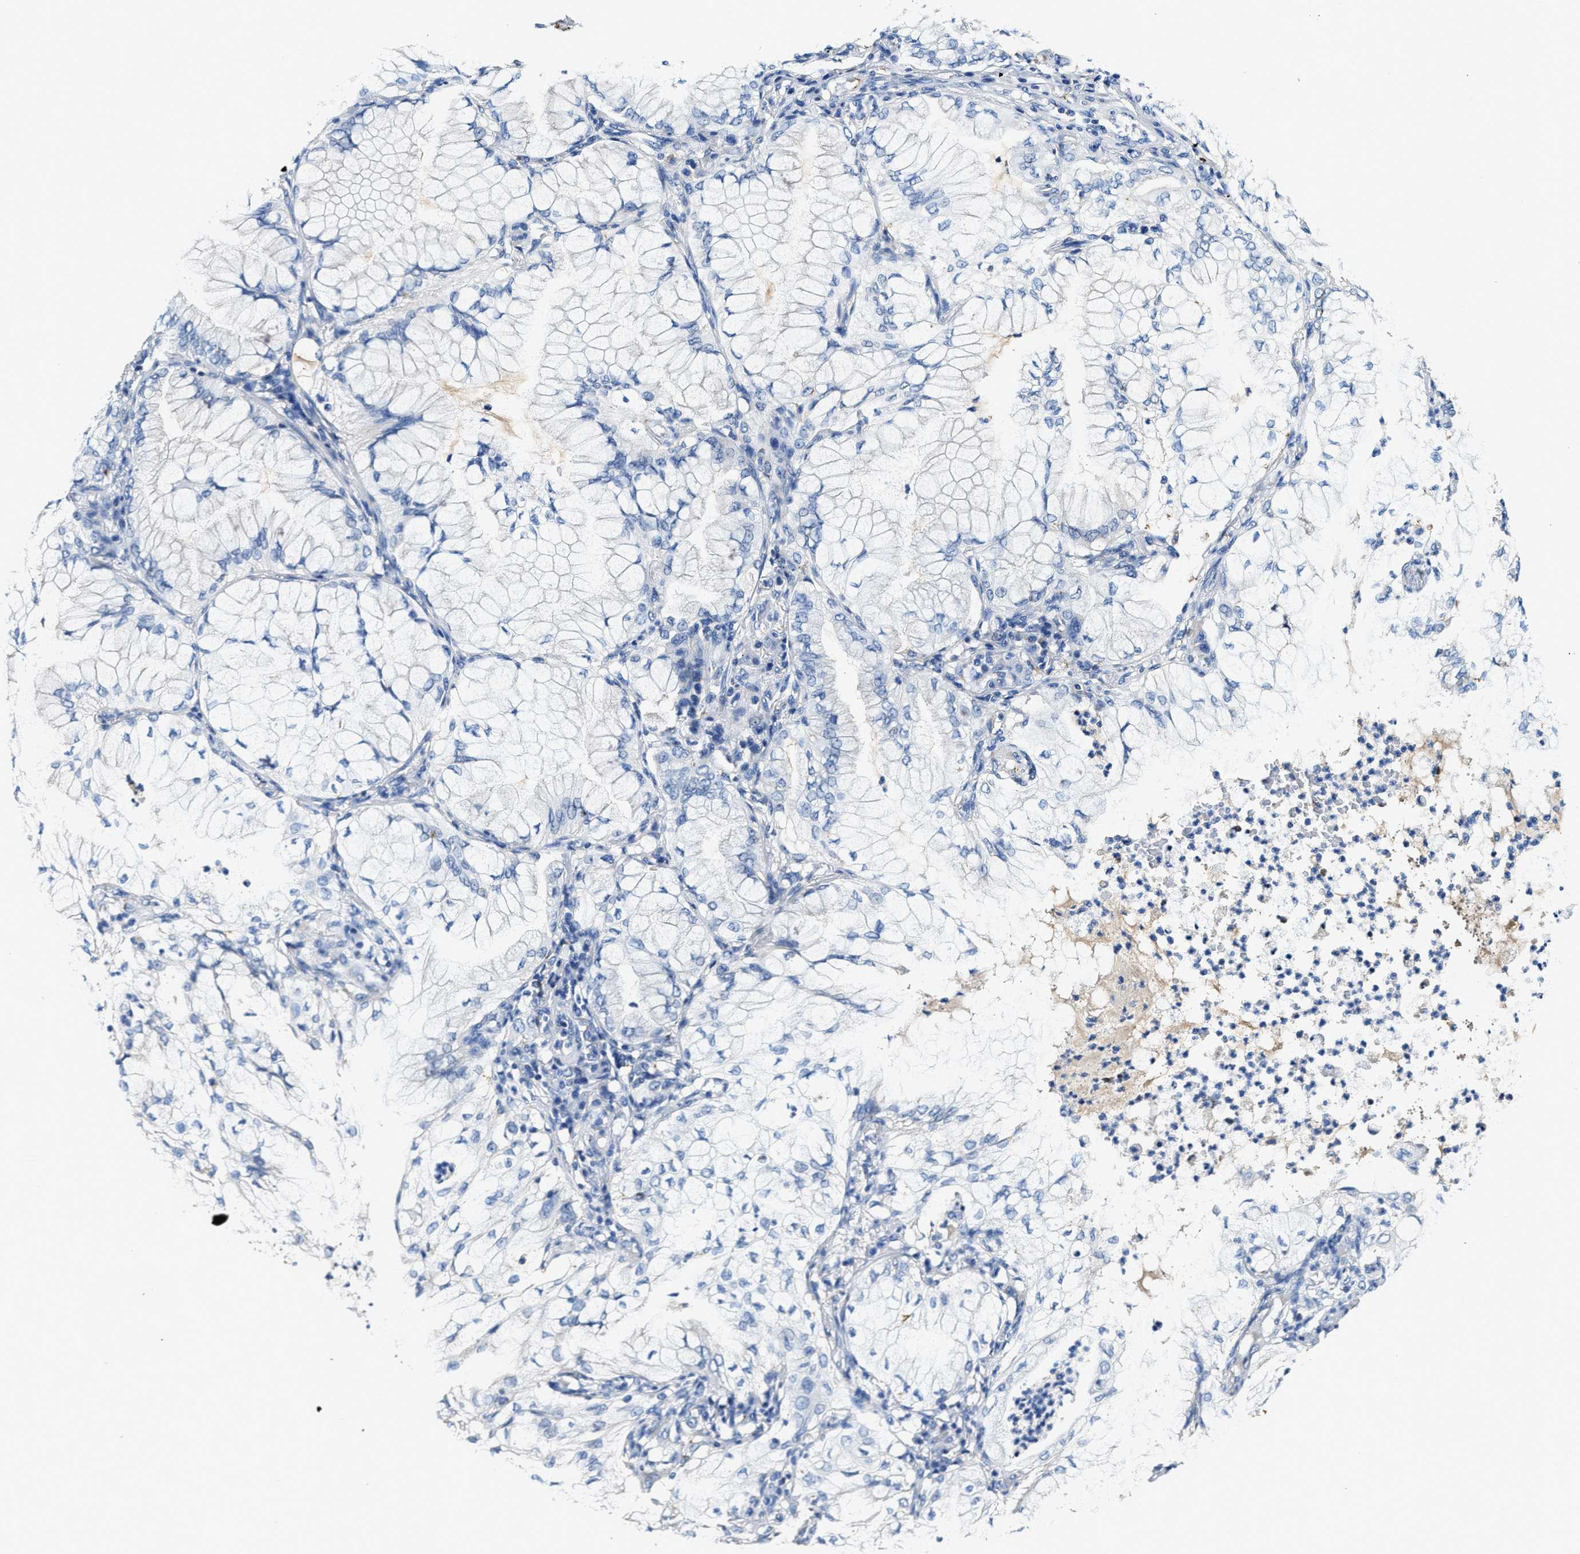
{"staining": {"intensity": "negative", "quantity": "none", "location": "none"}, "tissue": "lung cancer", "cell_type": "Tumor cells", "image_type": "cancer", "snomed": [{"axis": "morphology", "description": "Adenocarcinoma, NOS"}, {"axis": "topography", "description": "Lung"}], "caption": "An image of human lung cancer is negative for staining in tumor cells.", "gene": "SLC25A25", "patient": {"sex": "female", "age": 70}}